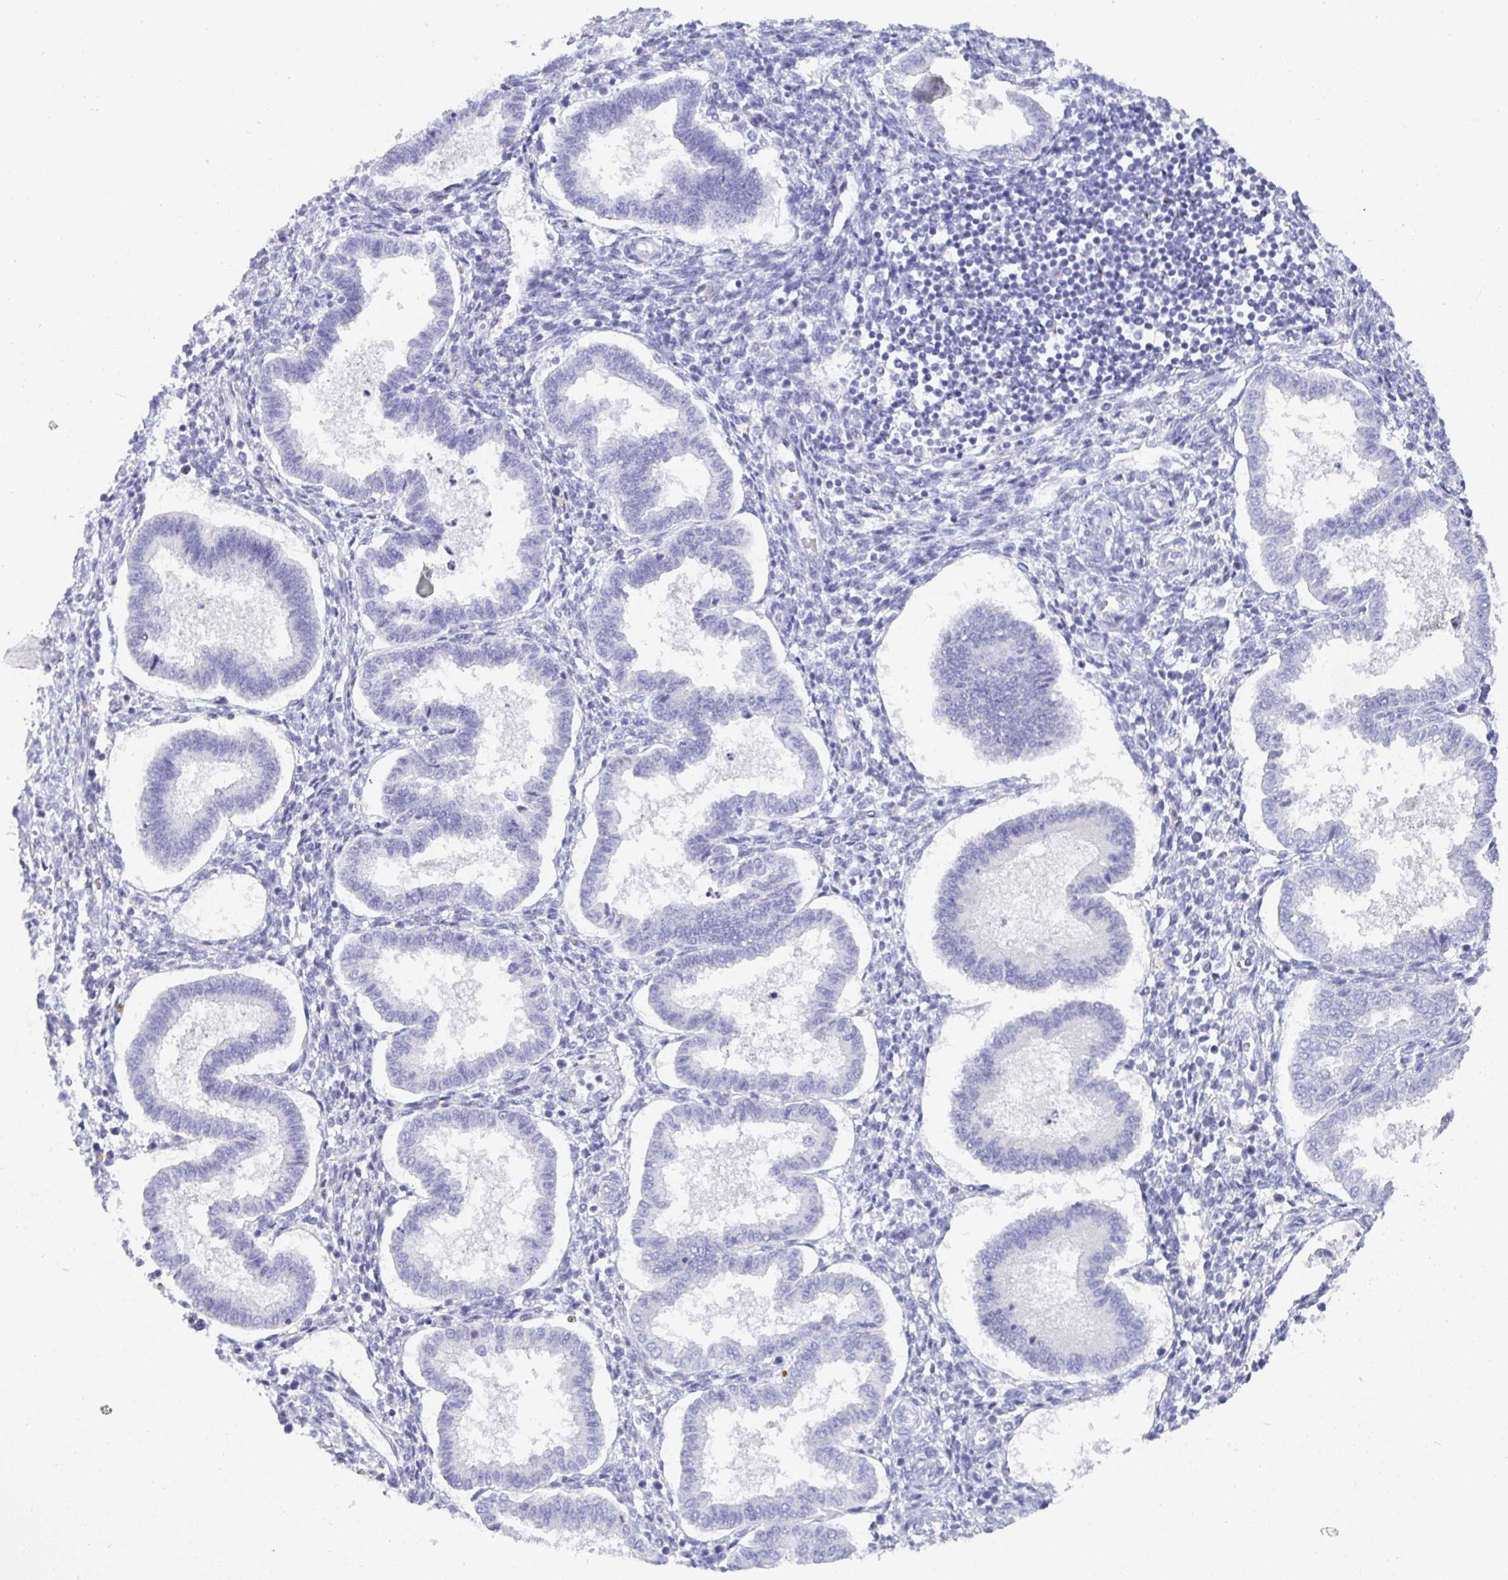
{"staining": {"intensity": "negative", "quantity": "none", "location": "none"}, "tissue": "endometrium", "cell_type": "Cells in endometrial stroma", "image_type": "normal", "snomed": [{"axis": "morphology", "description": "Normal tissue, NOS"}, {"axis": "topography", "description": "Endometrium"}], "caption": "DAB immunohistochemical staining of unremarkable human endometrium reveals no significant positivity in cells in endometrial stroma. Brightfield microscopy of immunohistochemistry (IHC) stained with DAB (3,3'-diaminobenzidine) (brown) and hematoxylin (blue), captured at high magnification.", "gene": "TMEM241", "patient": {"sex": "female", "age": 24}}